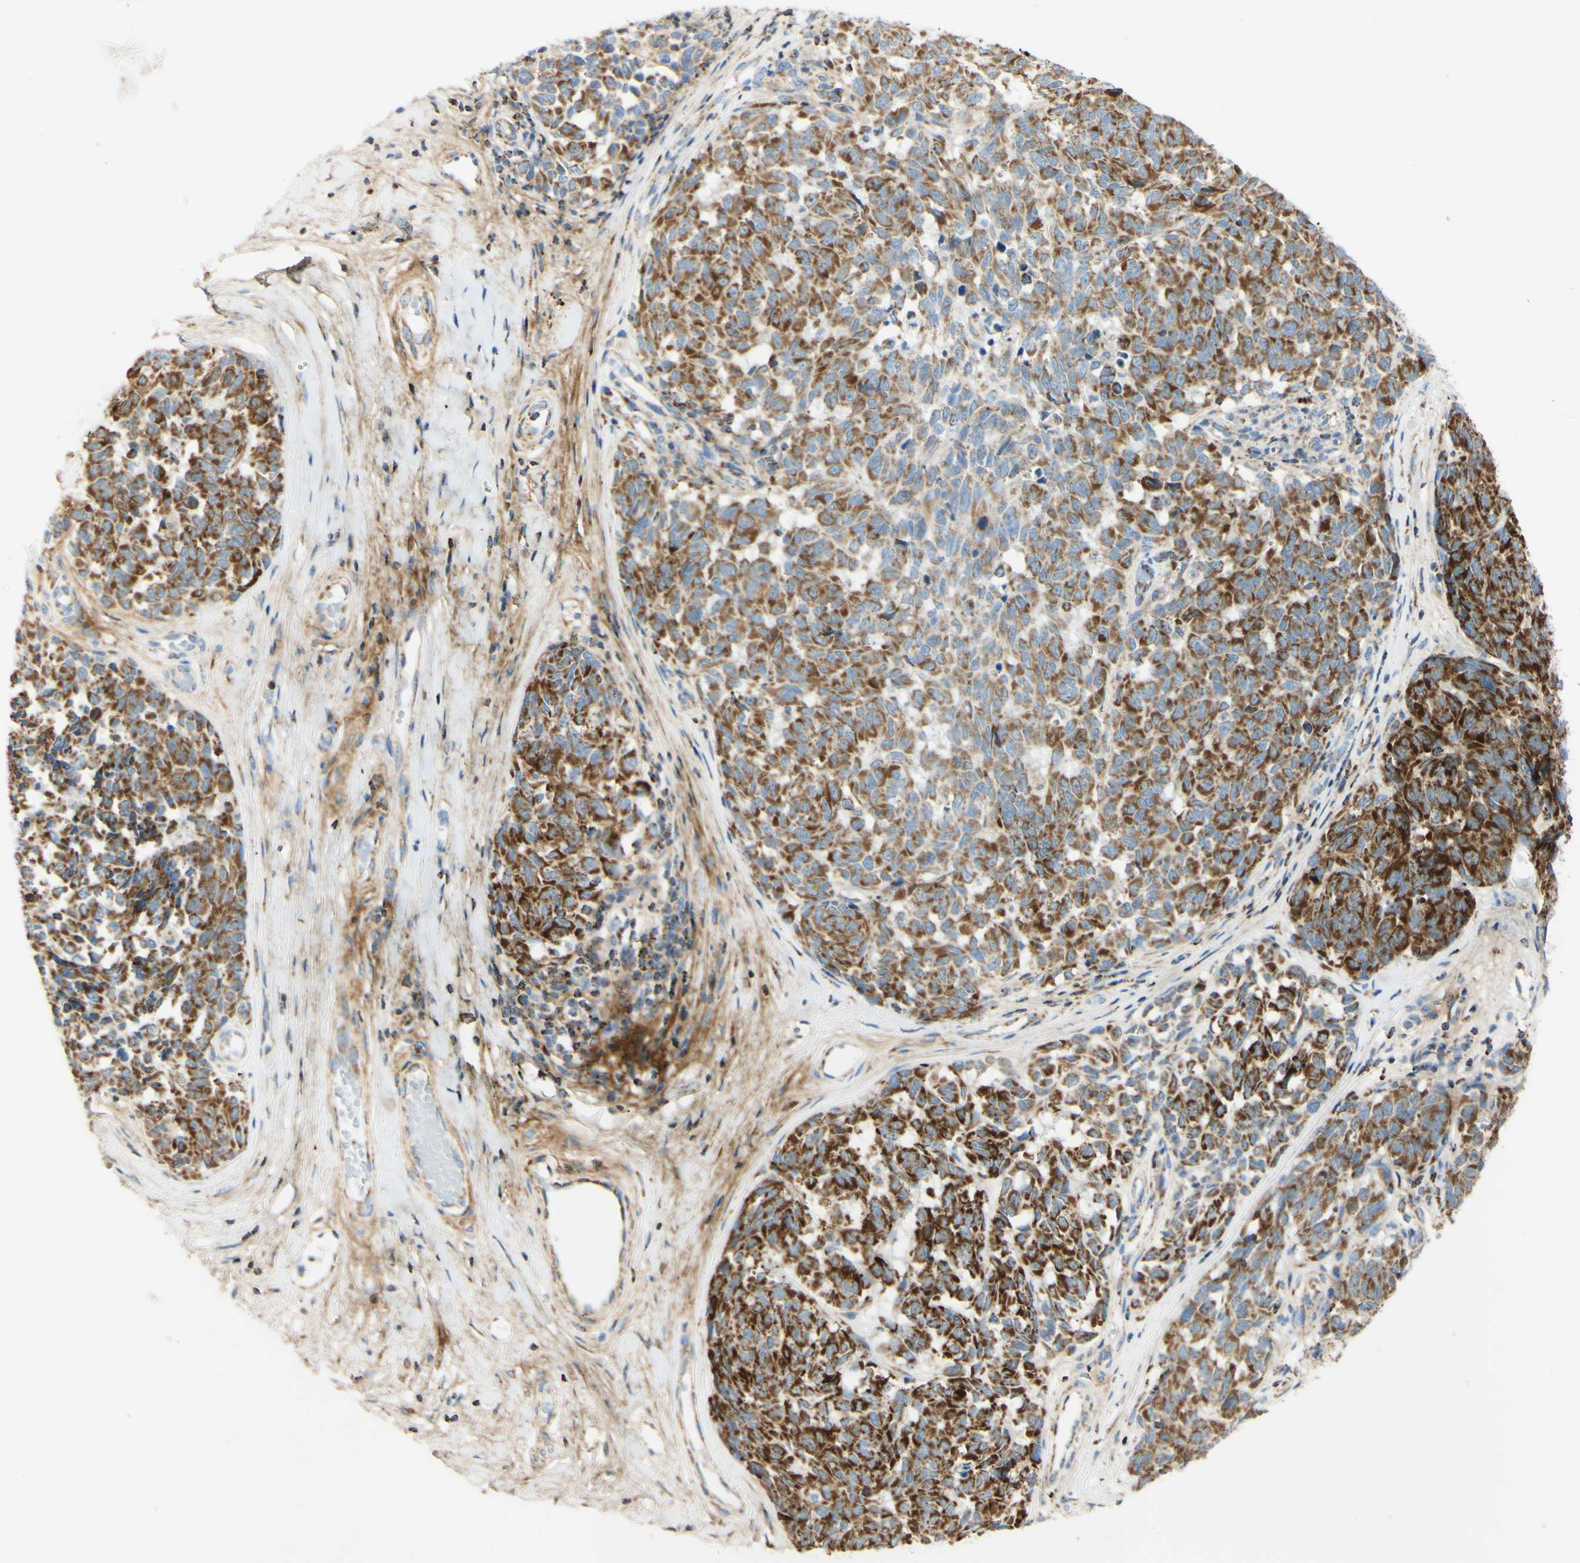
{"staining": {"intensity": "strong", "quantity": ">75%", "location": "cytoplasmic/membranous"}, "tissue": "melanoma", "cell_type": "Tumor cells", "image_type": "cancer", "snomed": [{"axis": "morphology", "description": "Malignant melanoma, NOS"}, {"axis": "topography", "description": "Skin"}], "caption": "This image reveals IHC staining of melanoma, with high strong cytoplasmic/membranous staining in approximately >75% of tumor cells.", "gene": "OXCT1", "patient": {"sex": "female", "age": 64}}